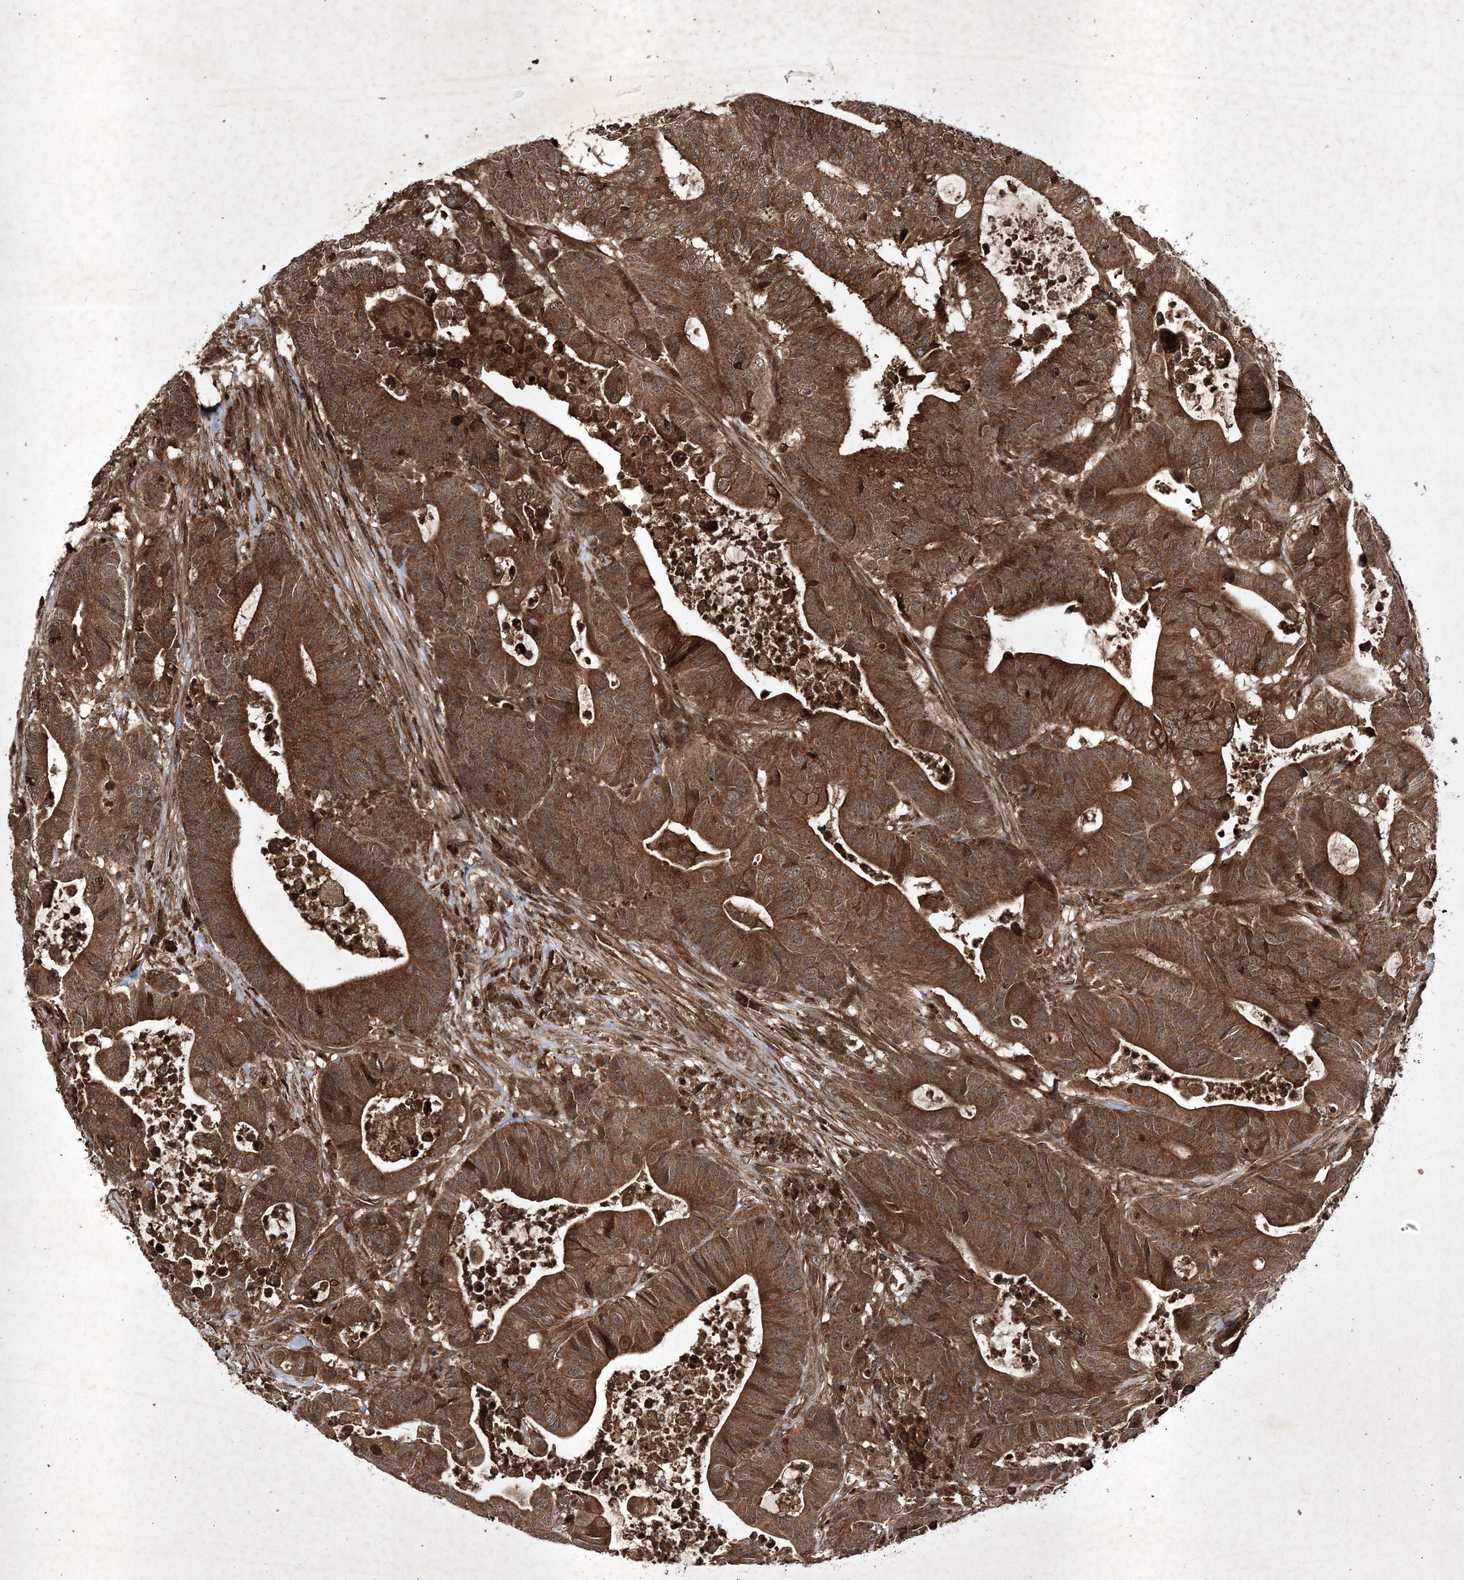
{"staining": {"intensity": "strong", "quantity": ">75%", "location": "cytoplasmic/membranous"}, "tissue": "colorectal cancer", "cell_type": "Tumor cells", "image_type": "cancer", "snomed": [{"axis": "morphology", "description": "Adenocarcinoma, NOS"}, {"axis": "topography", "description": "Colon"}], "caption": "There is high levels of strong cytoplasmic/membranous staining in tumor cells of adenocarcinoma (colorectal), as demonstrated by immunohistochemical staining (brown color).", "gene": "DNAJC13", "patient": {"sex": "female", "age": 84}}